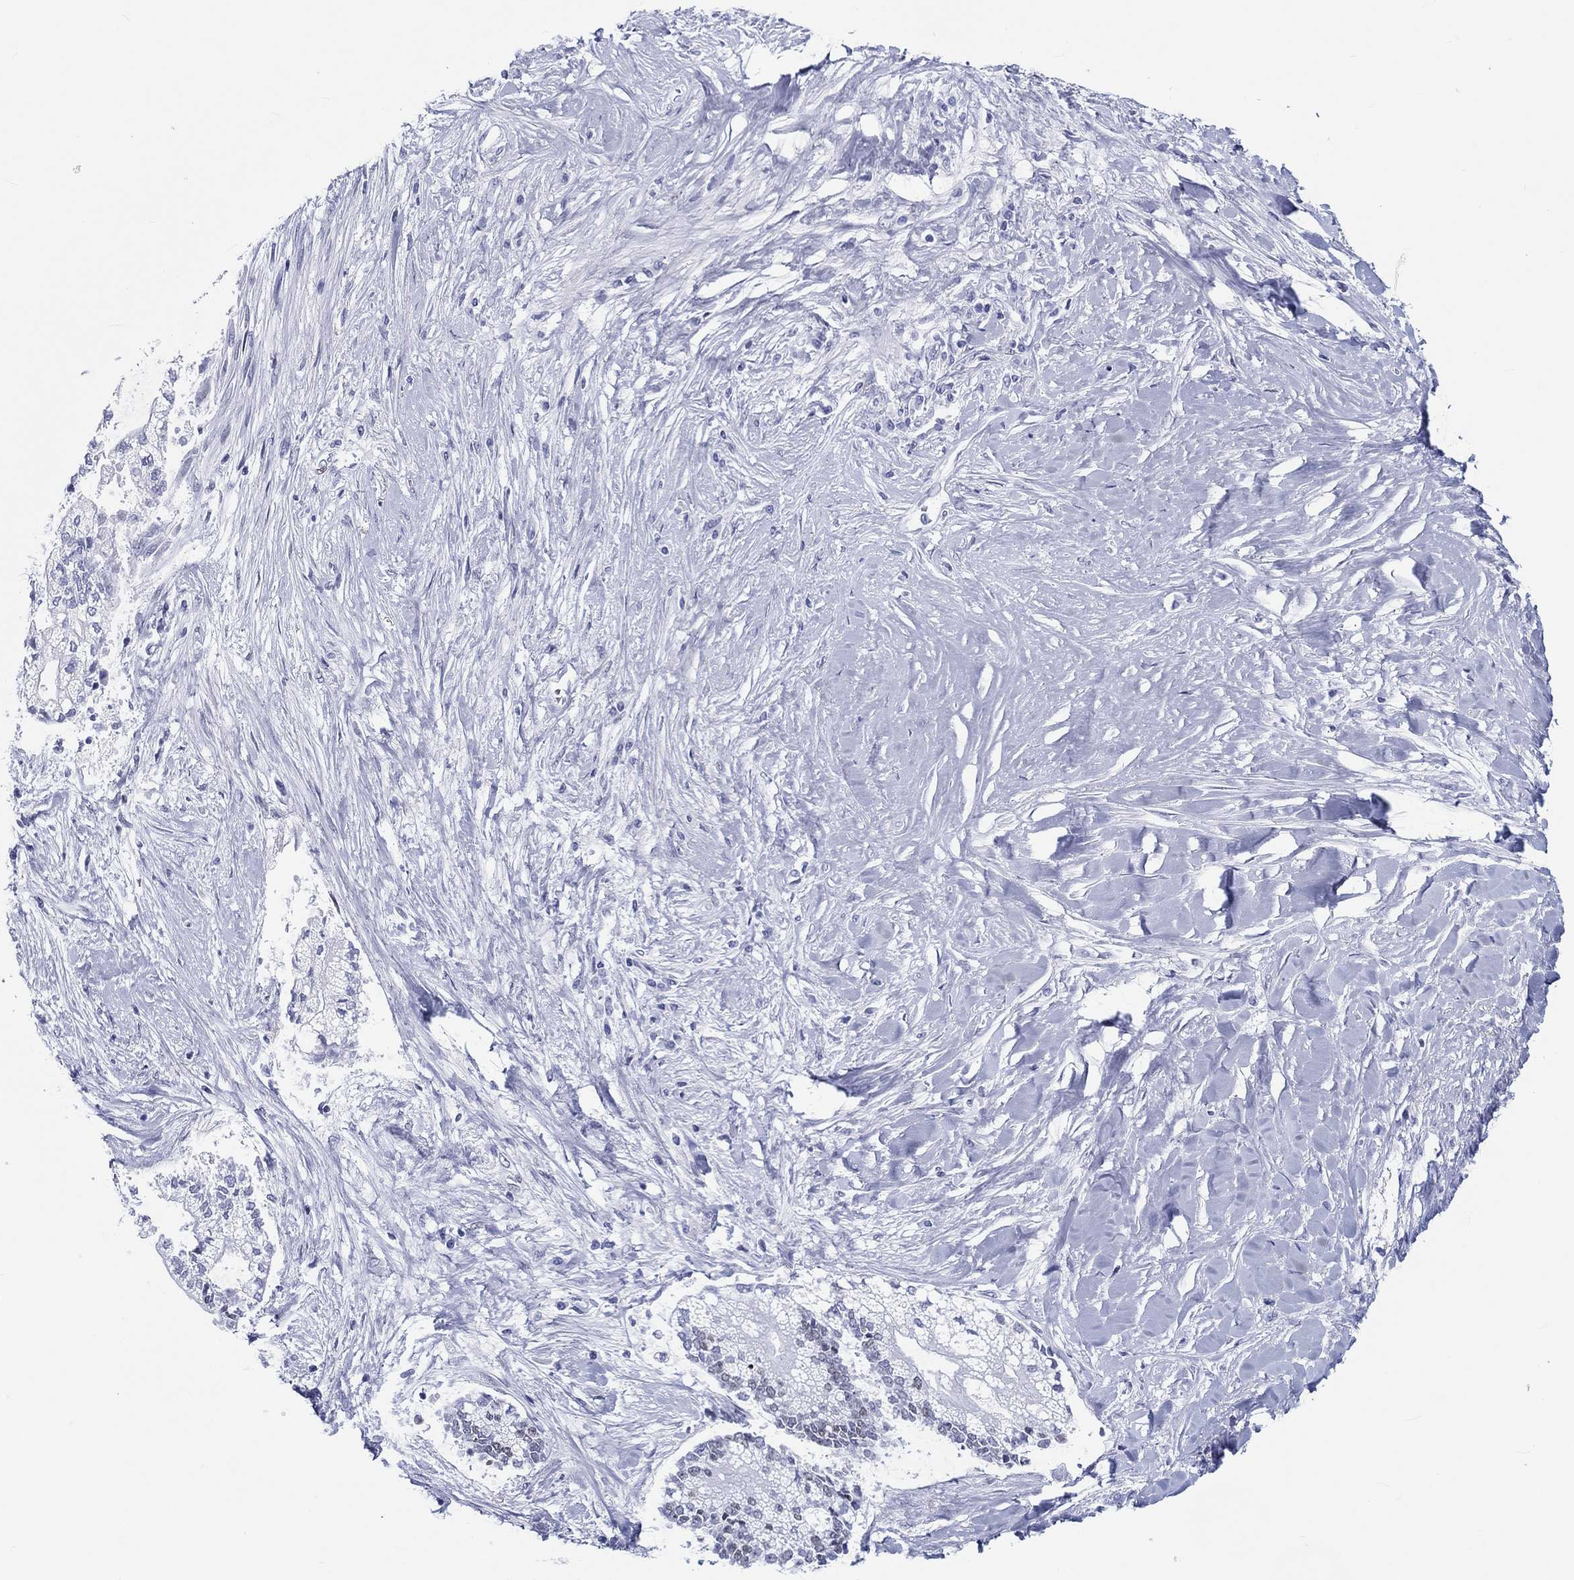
{"staining": {"intensity": "negative", "quantity": "none", "location": "none"}, "tissue": "liver cancer", "cell_type": "Tumor cells", "image_type": "cancer", "snomed": [{"axis": "morphology", "description": "Cholangiocarcinoma"}, {"axis": "topography", "description": "Liver"}], "caption": "DAB immunohistochemical staining of liver cholangiocarcinoma demonstrates no significant positivity in tumor cells. (DAB immunohistochemistry, high magnification).", "gene": "H1-1", "patient": {"sex": "male", "age": 50}}